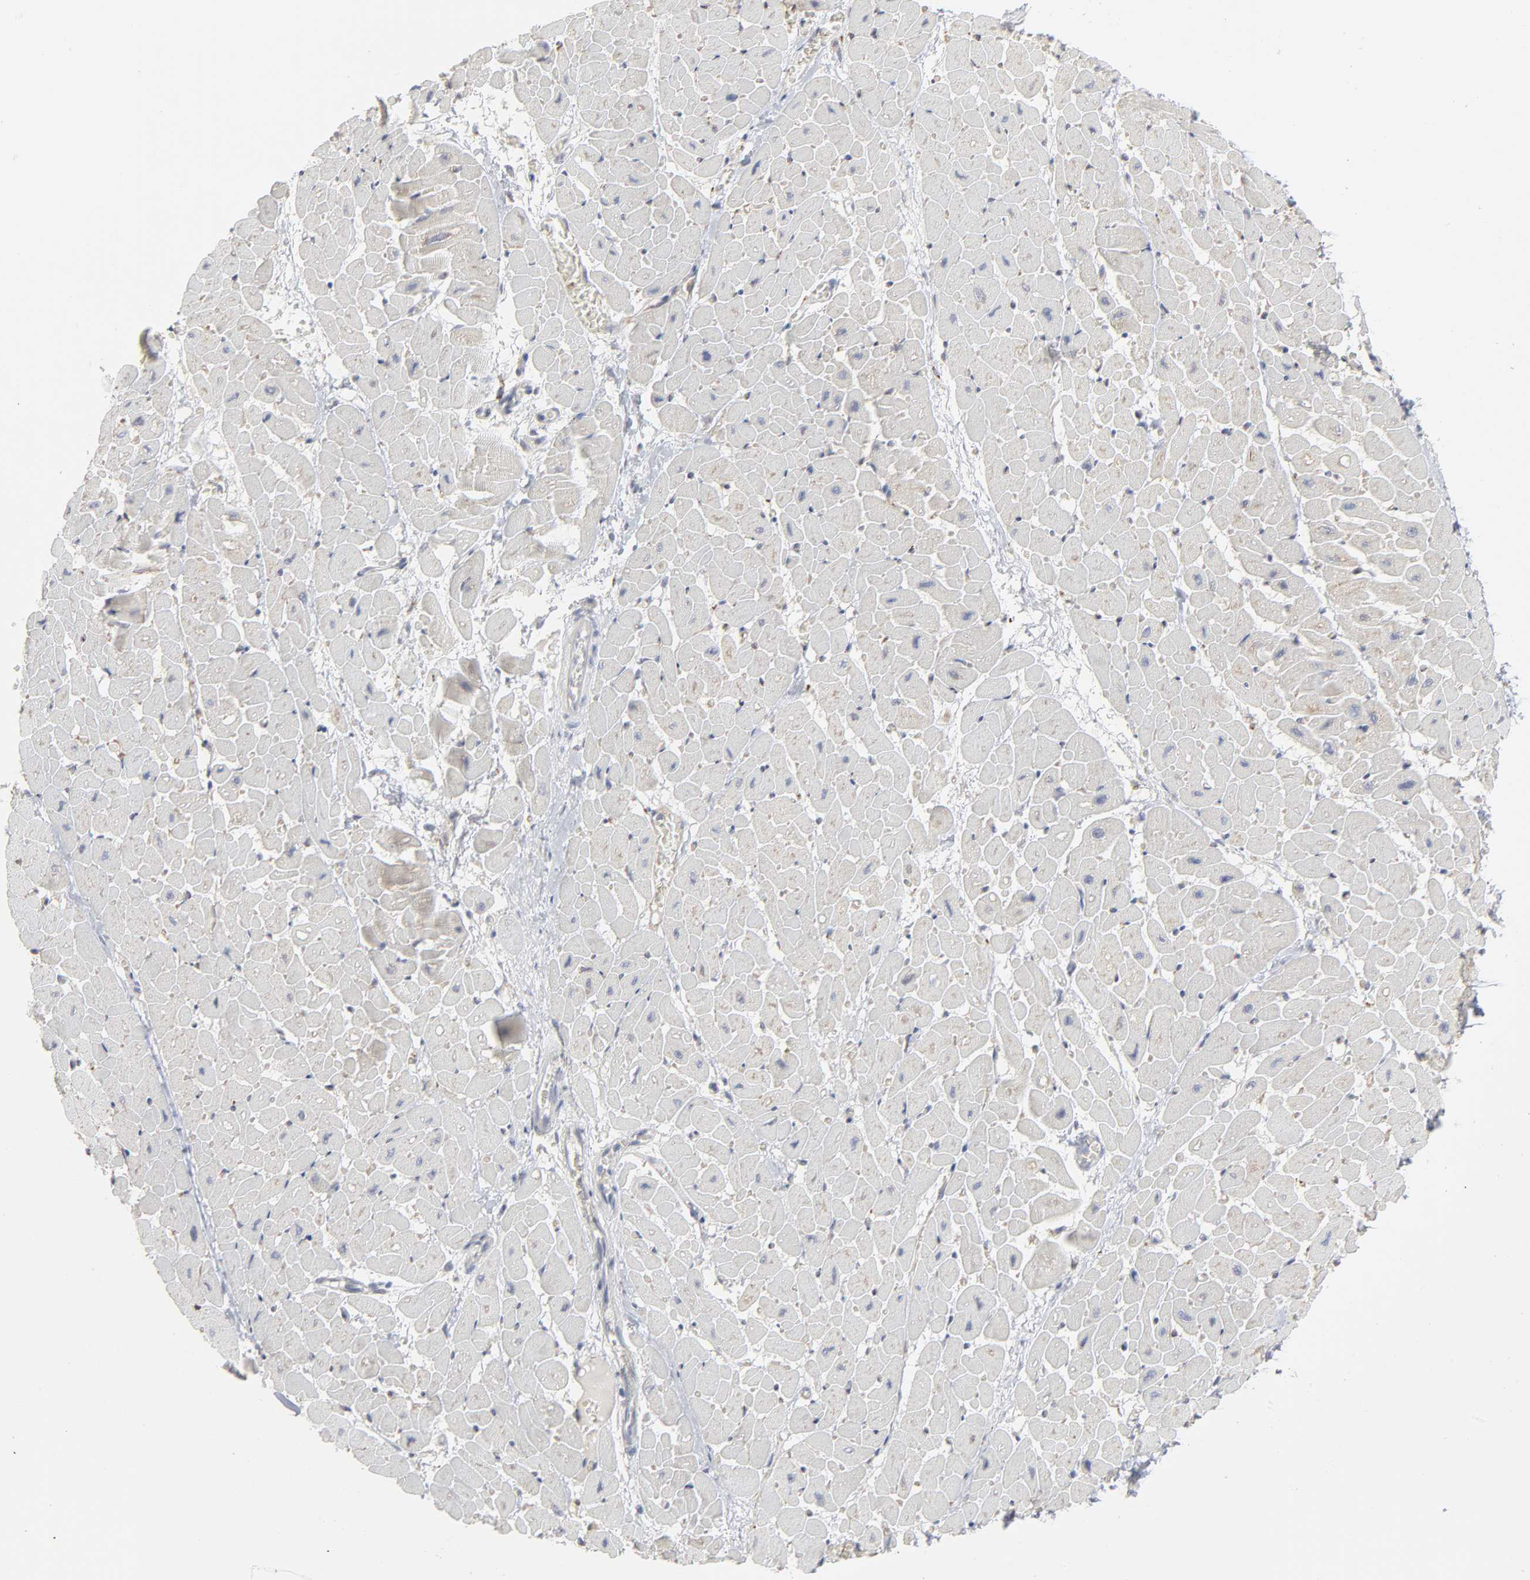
{"staining": {"intensity": "weak", "quantity": ">75%", "location": "cytoplasmic/membranous"}, "tissue": "heart muscle", "cell_type": "Cardiomyocytes", "image_type": "normal", "snomed": [{"axis": "morphology", "description": "Normal tissue, NOS"}, {"axis": "topography", "description": "Heart"}], "caption": "Approximately >75% of cardiomyocytes in benign heart muscle demonstrate weak cytoplasmic/membranous protein staining as visualized by brown immunohistochemical staining.", "gene": "POMT2", "patient": {"sex": "male", "age": 45}}